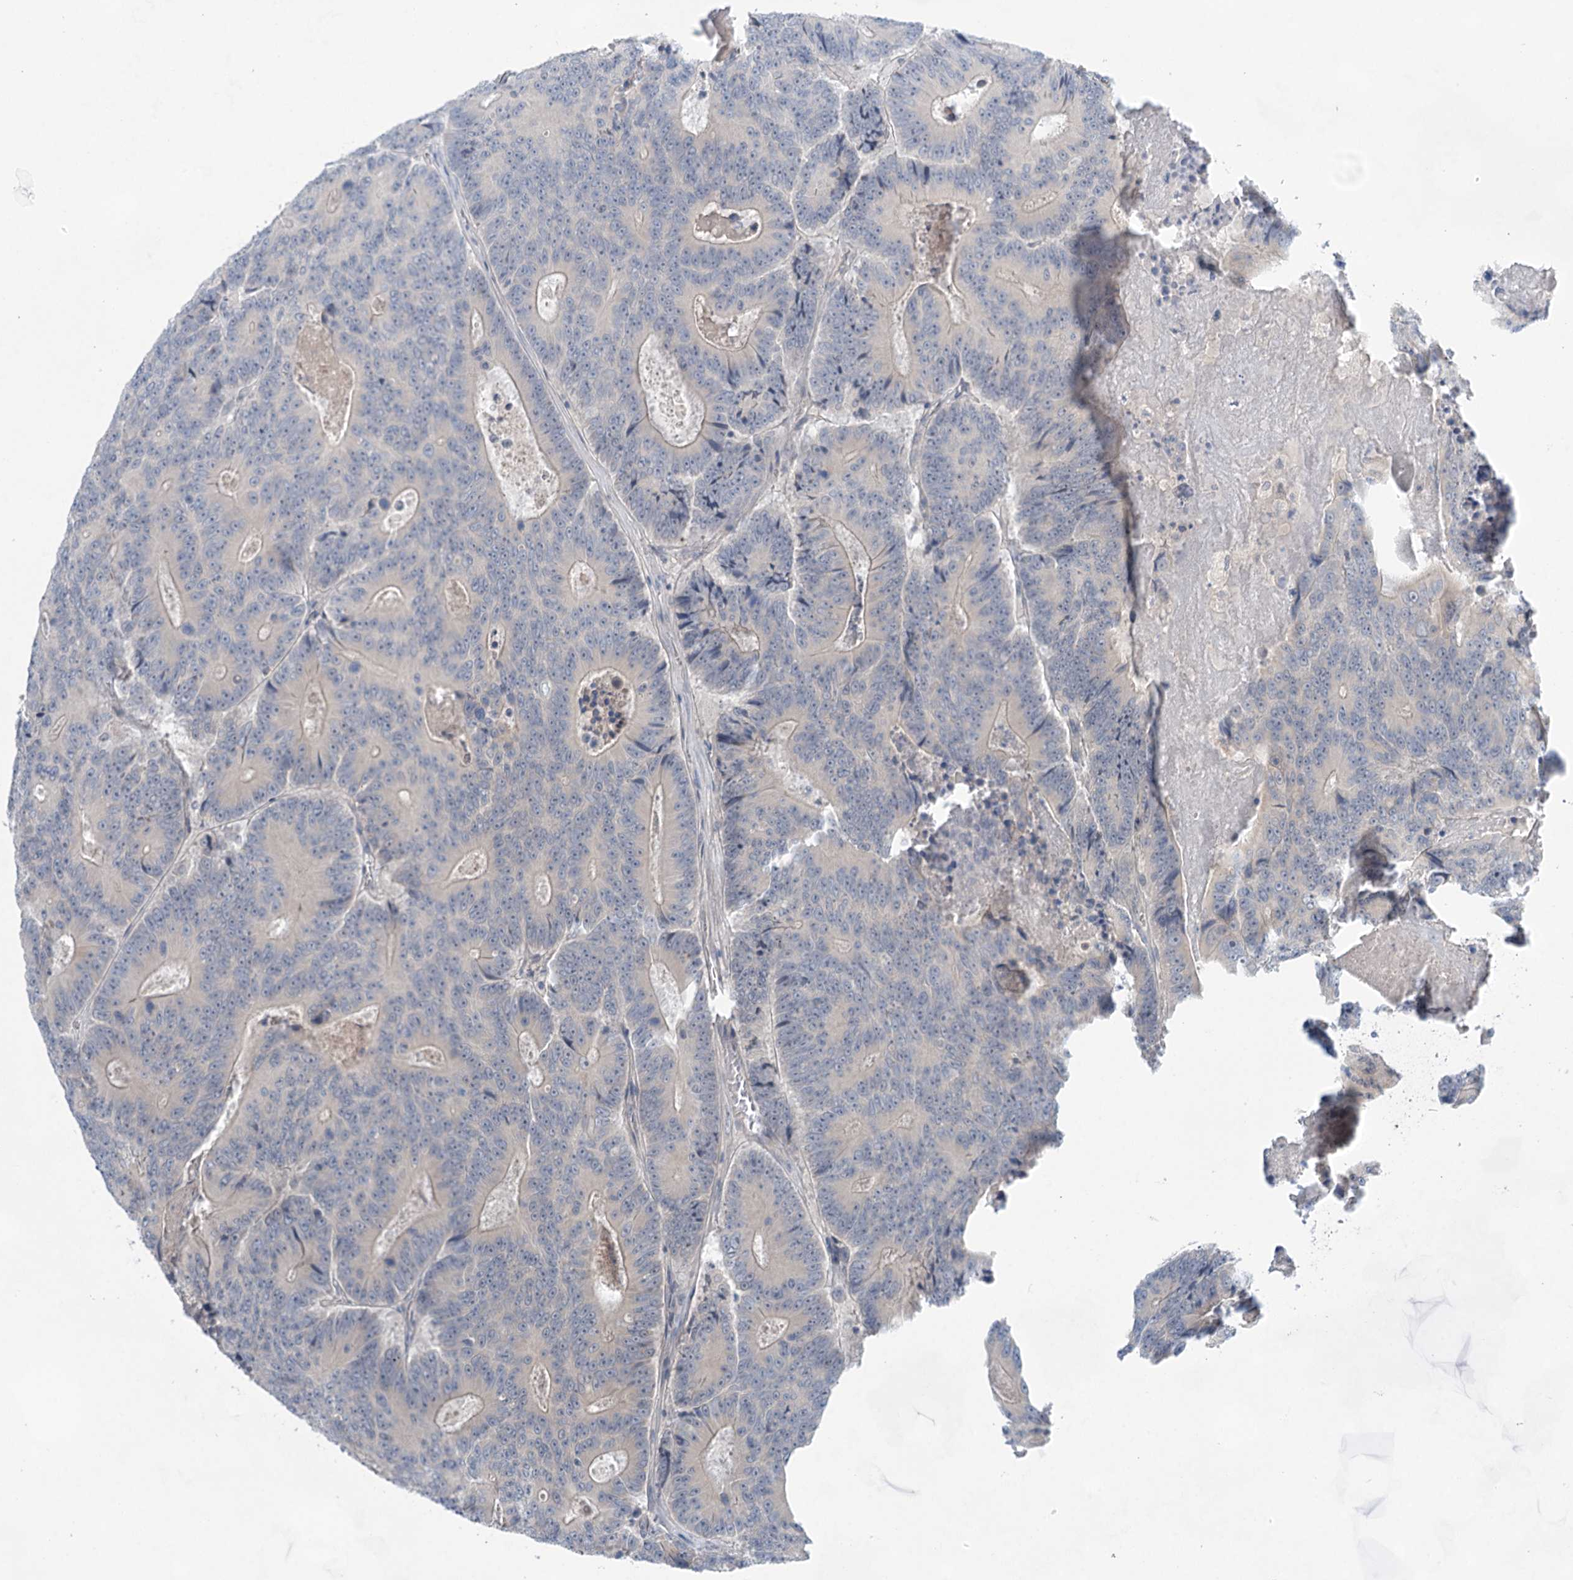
{"staining": {"intensity": "negative", "quantity": "none", "location": "none"}, "tissue": "colorectal cancer", "cell_type": "Tumor cells", "image_type": "cancer", "snomed": [{"axis": "morphology", "description": "Adenocarcinoma, NOS"}, {"axis": "topography", "description": "Colon"}], "caption": "High power microscopy photomicrograph of an immunohistochemistry photomicrograph of colorectal cancer (adenocarcinoma), revealing no significant expression in tumor cells.", "gene": "LALBA", "patient": {"sex": "male", "age": 83}}